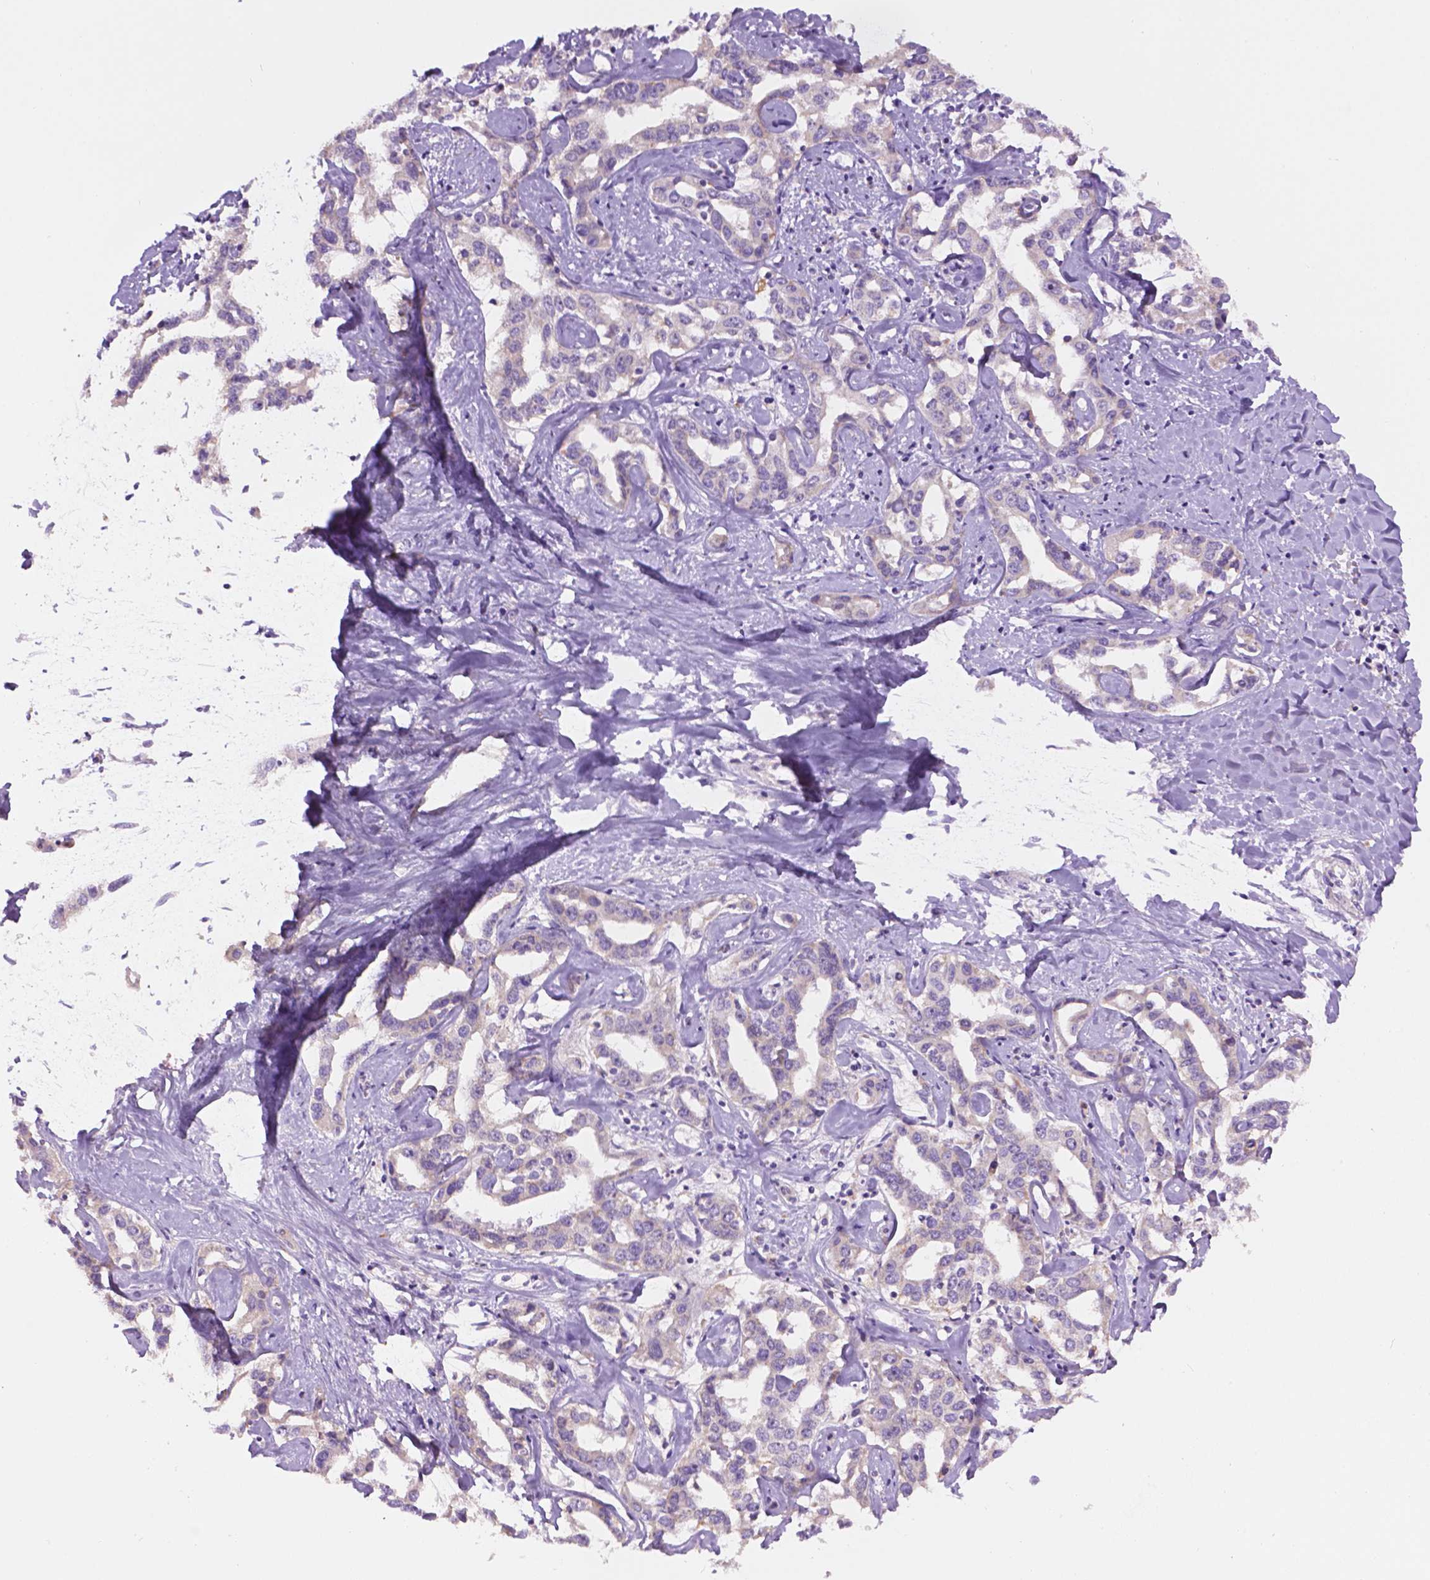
{"staining": {"intensity": "negative", "quantity": "none", "location": "none"}, "tissue": "liver cancer", "cell_type": "Tumor cells", "image_type": "cancer", "snomed": [{"axis": "morphology", "description": "Cholangiocarcinoma"}, {"axis": "topography", "description": "Liver"}], "caption": "Tumor cells show no significant expression in liver cancer.", "gene": "CDH7", "patient": {"sex": "male", "age": 59}}